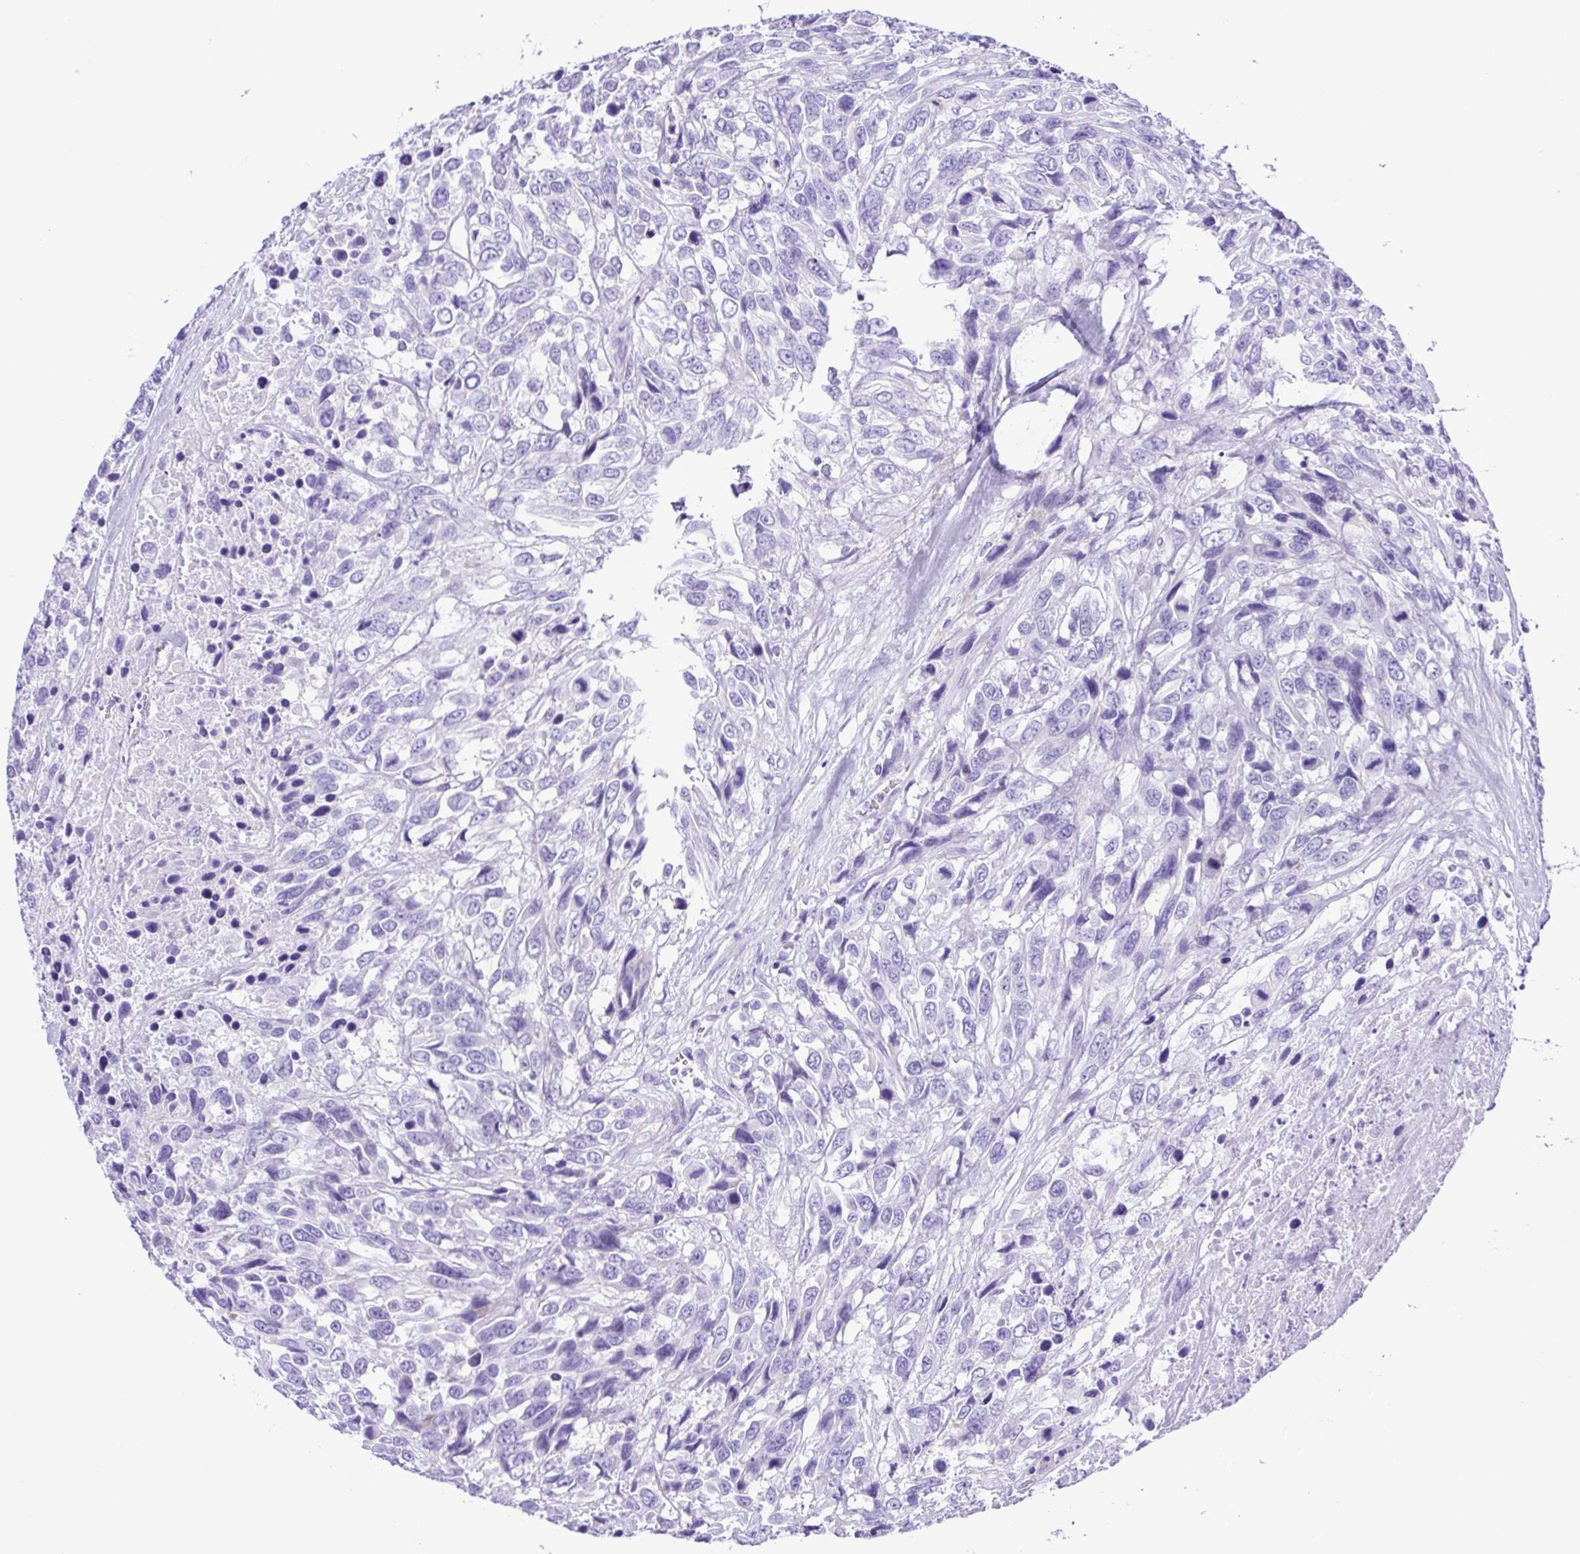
{"staining": {"intensity": "negative", "quantity": "none", "location": "none"}, "tissue": "urothelial cancer", "cell_type": "Tumor cells", "image_type": "cancer", "snomed": [{"axis": "morphology", "description": "Urothelial carcinoma, High grade"}, {"axis": "topography", "description": "Urinary bladder"}], "caption": "IHC histopathology image of neoplastic tissue: urothelial cancer stained with DAB shows no significant protein staining in tumor cells.", "gene": "GPR17", "patient": {"sex": "female", "age": 70}}